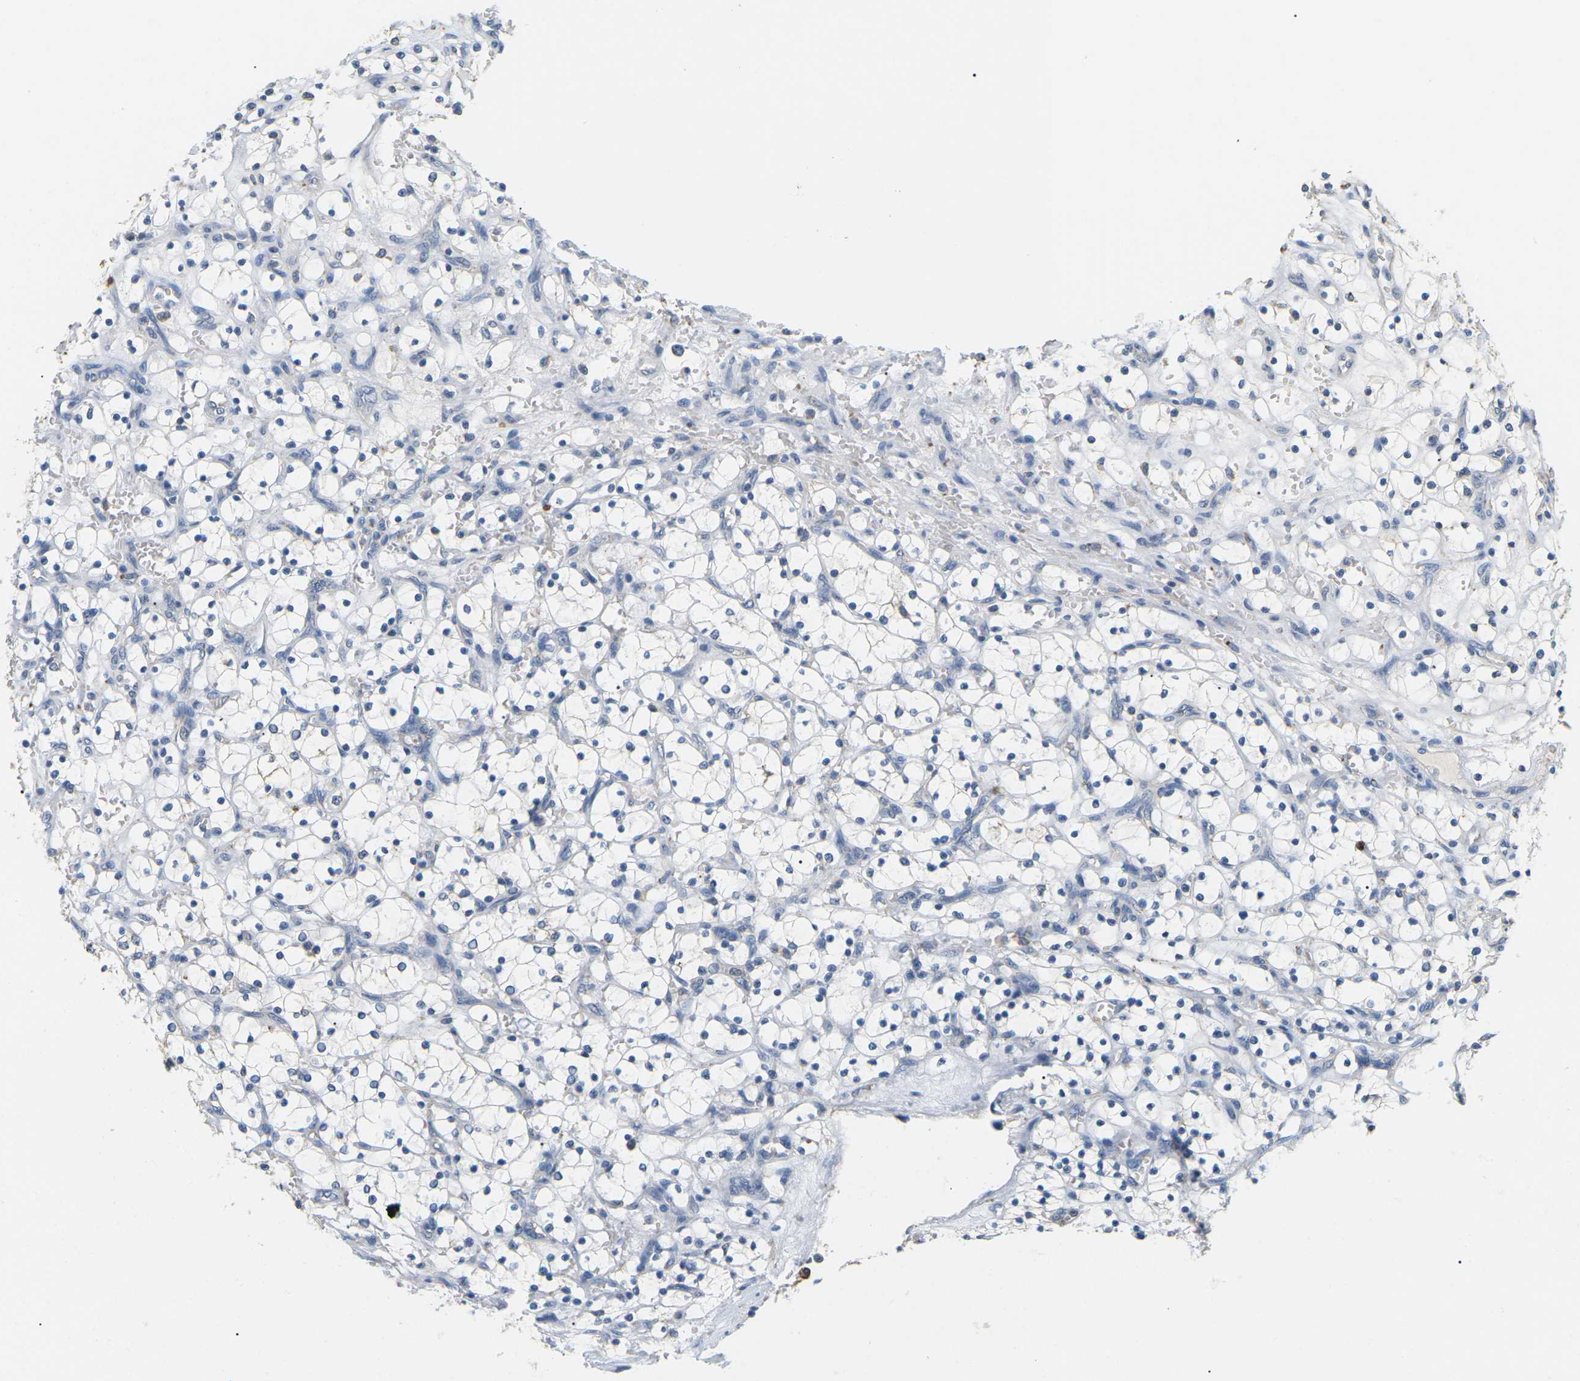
{"staining": {"intensity": "negative", "quantity": "none", "location": "none"}, "tissue": "renal cancer", "cell_type": "Tumor cells", "image_type": "cancer", "snomed": [{"axis": "morphology", "description": "Adenocarcinoma, NOS"}, {"axis": "topography", "description": "Kidney"}], "caption": "The immunohistochemistry (IHC) photomicrograph has no significant positivity in tumor cells of renal cancer tissue. Nuclei are stained in blue.", "gene": "ADM", "patient": {"sex": "female", "age": 69}}